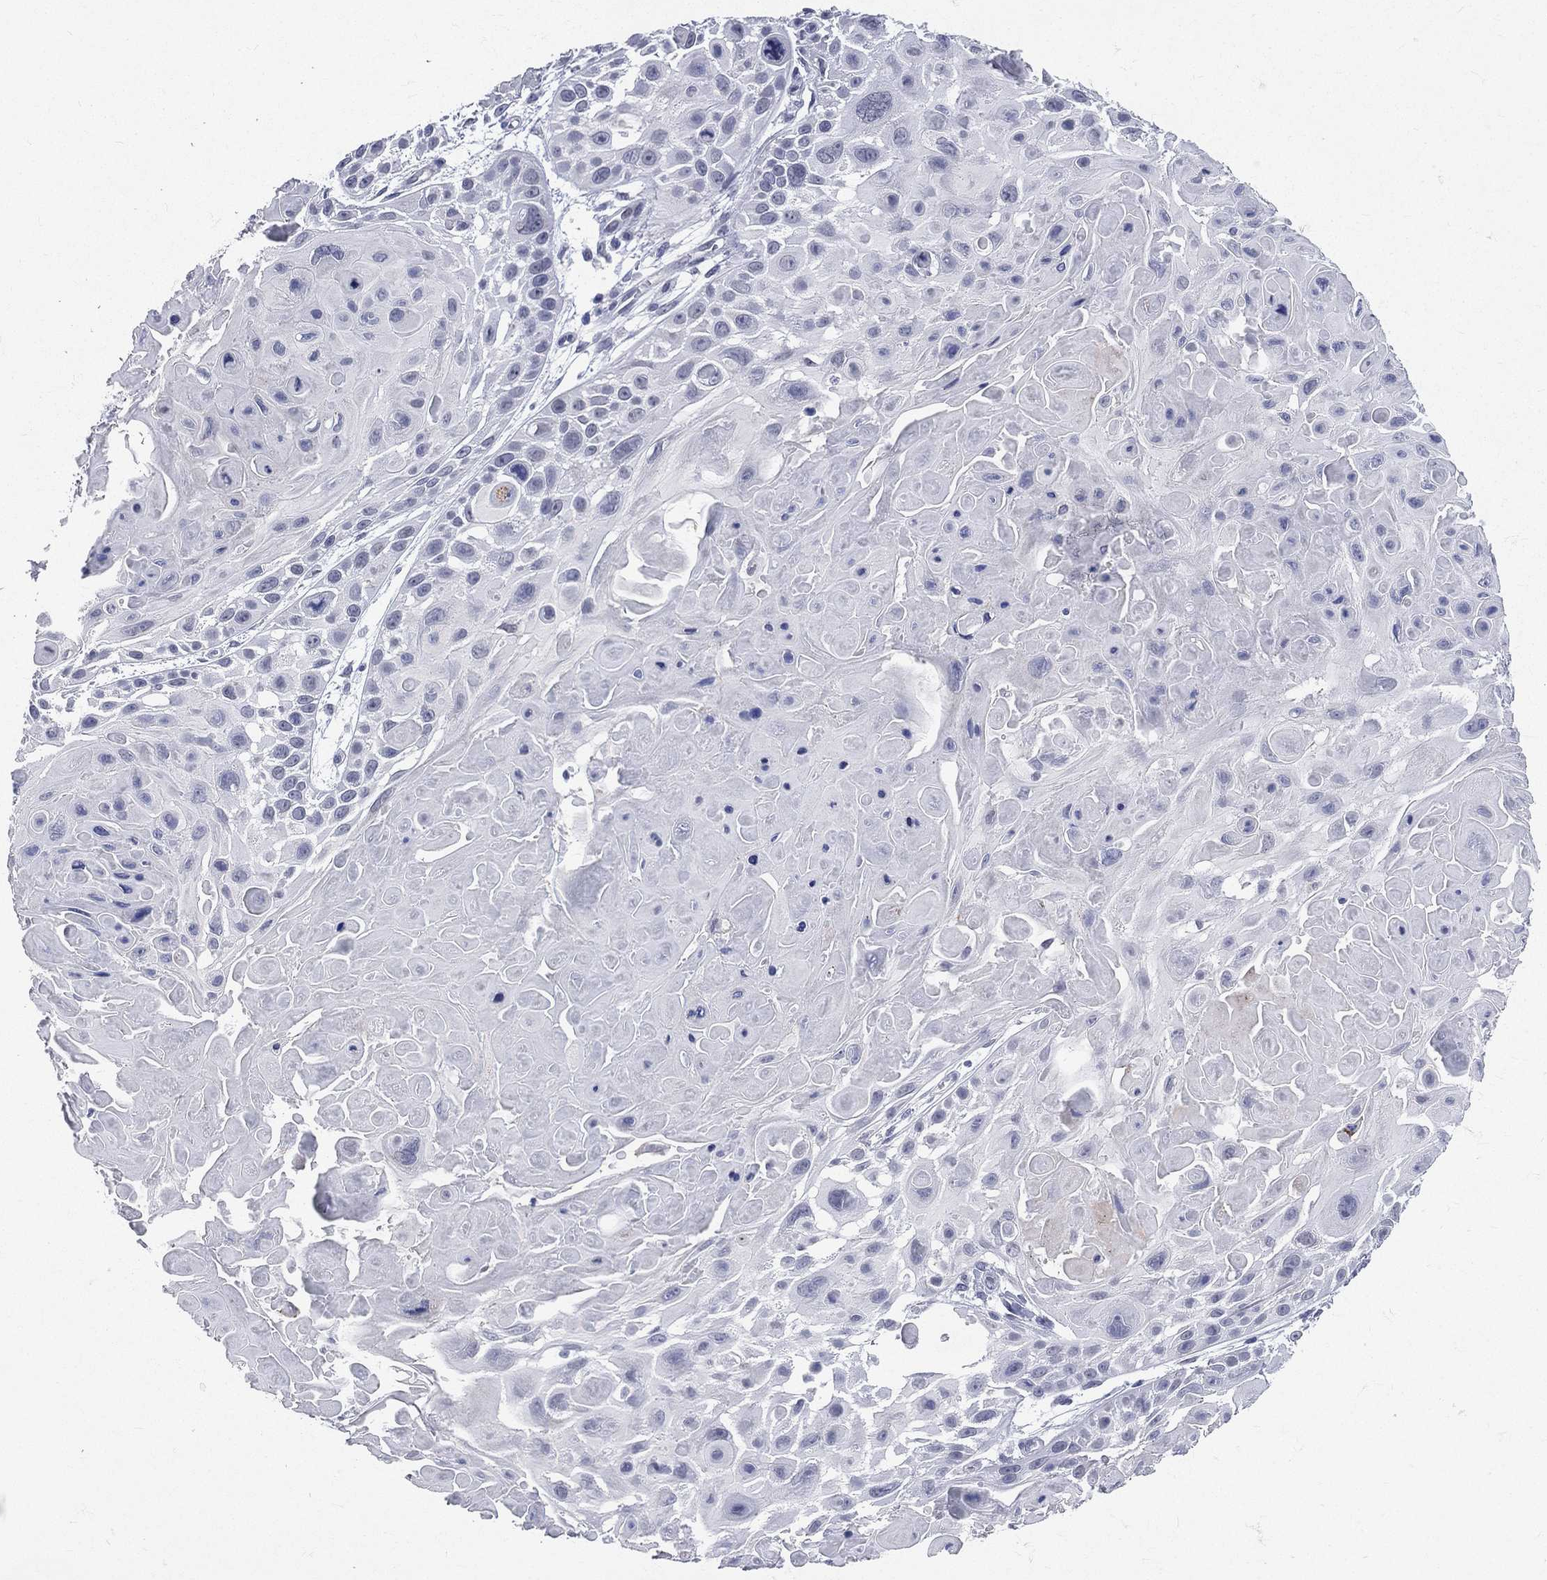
{"staining": {"intensity": "negative", "quantity": "none", "location": "none"}, "tissue": "skin cancer", "cell_type": "Tumor cells", "image_type": "cancer", "snomed": [{"axis": "morphology", "description": "Squamous cell carcinoma, NOS"}, {"axis": "topography", "description": "Skin"}, {"axis": "topography", "description": "Anal"}], "caption": "Skin cancer was stained to show a protein in brown. There is no significant staining in tumor cells. (Stains: DAB immunohistochemistry (IHC) with hematoxylin counter stain, Microscopy: brightfield microscopy at high magnification).", "gene": "MLLT10", "patient": {"sex": "female", "age": 75}}